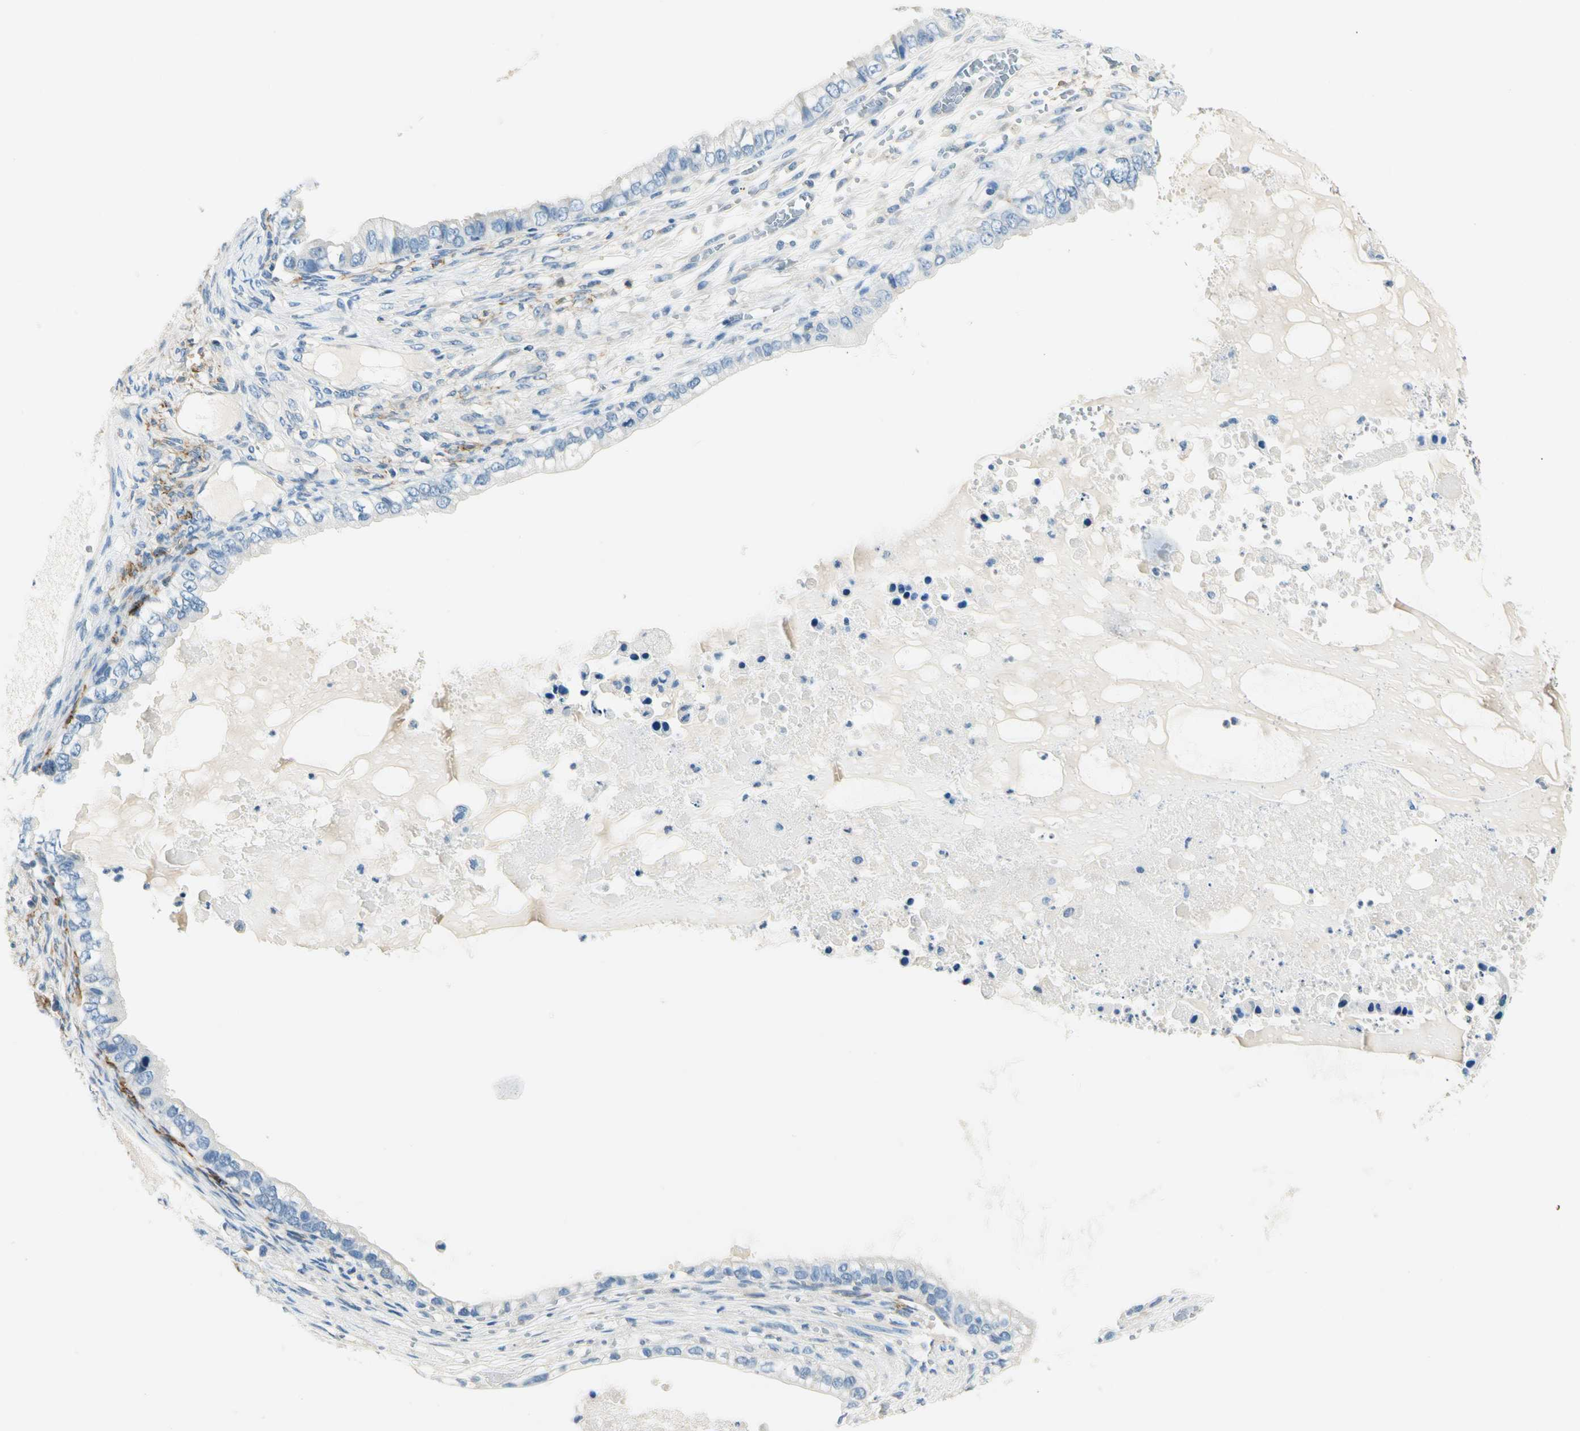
{"staining": {"intensity": "negative", "quantity": "none", "location": "none"}, "tissue": "ovarian cancer", "cell_type": "Tumor cells", "image_type": "cancer", "snomed": [{"axis": "morphology", "description": "Cystadenocarcinoma, mucinous, NOS"}, {"axis": "topography", "description": "Ovary"}], "caption": "The IHC photomicrograph has no significant positivity in tumor cells of ovarian cancer (mucinous cystadenocarcinoma) tissue.", "gene": "TGFBR3", "patient": {"sex": "female", "age": 80}}